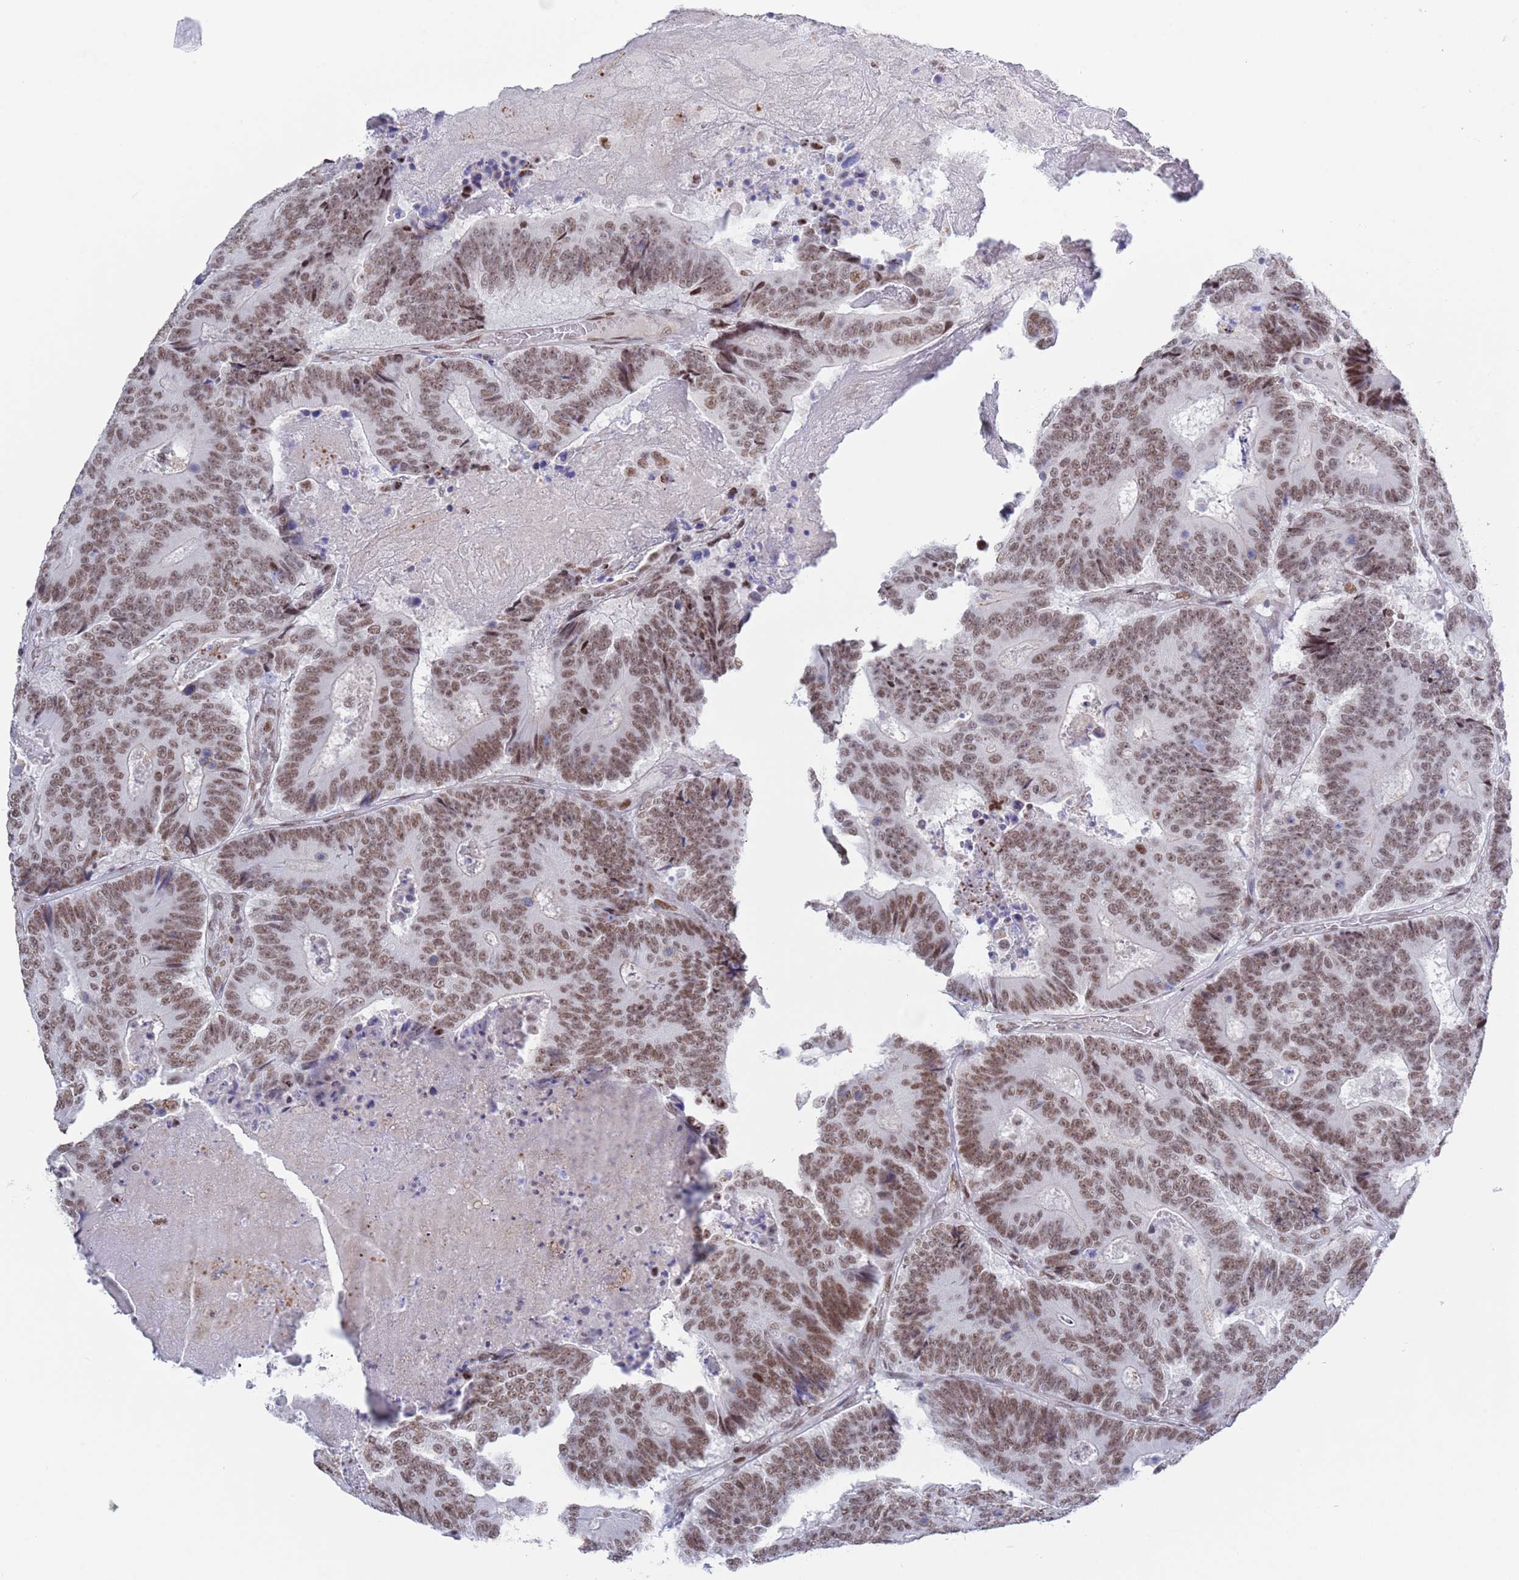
{"staining": {"intensity": "moderate", "quantity": ">75%", "location": "nuclear"}, "tissue": "colorectal cancer", "cell_type": "Tumor cells", "image_type": "cancer", "snomed": [{"axis": "morphology", "description": "Adenocarcinoma, NOS"}, {"axis": "topography", "description": "Colon"}], "caption": "Tumor cells display medium levels of moderate nuclear staining in about >75% of cells in colorectal adenocarcinoma.", "gene": "ZNF382", "patient": {"sex": "male", "age": 83}}